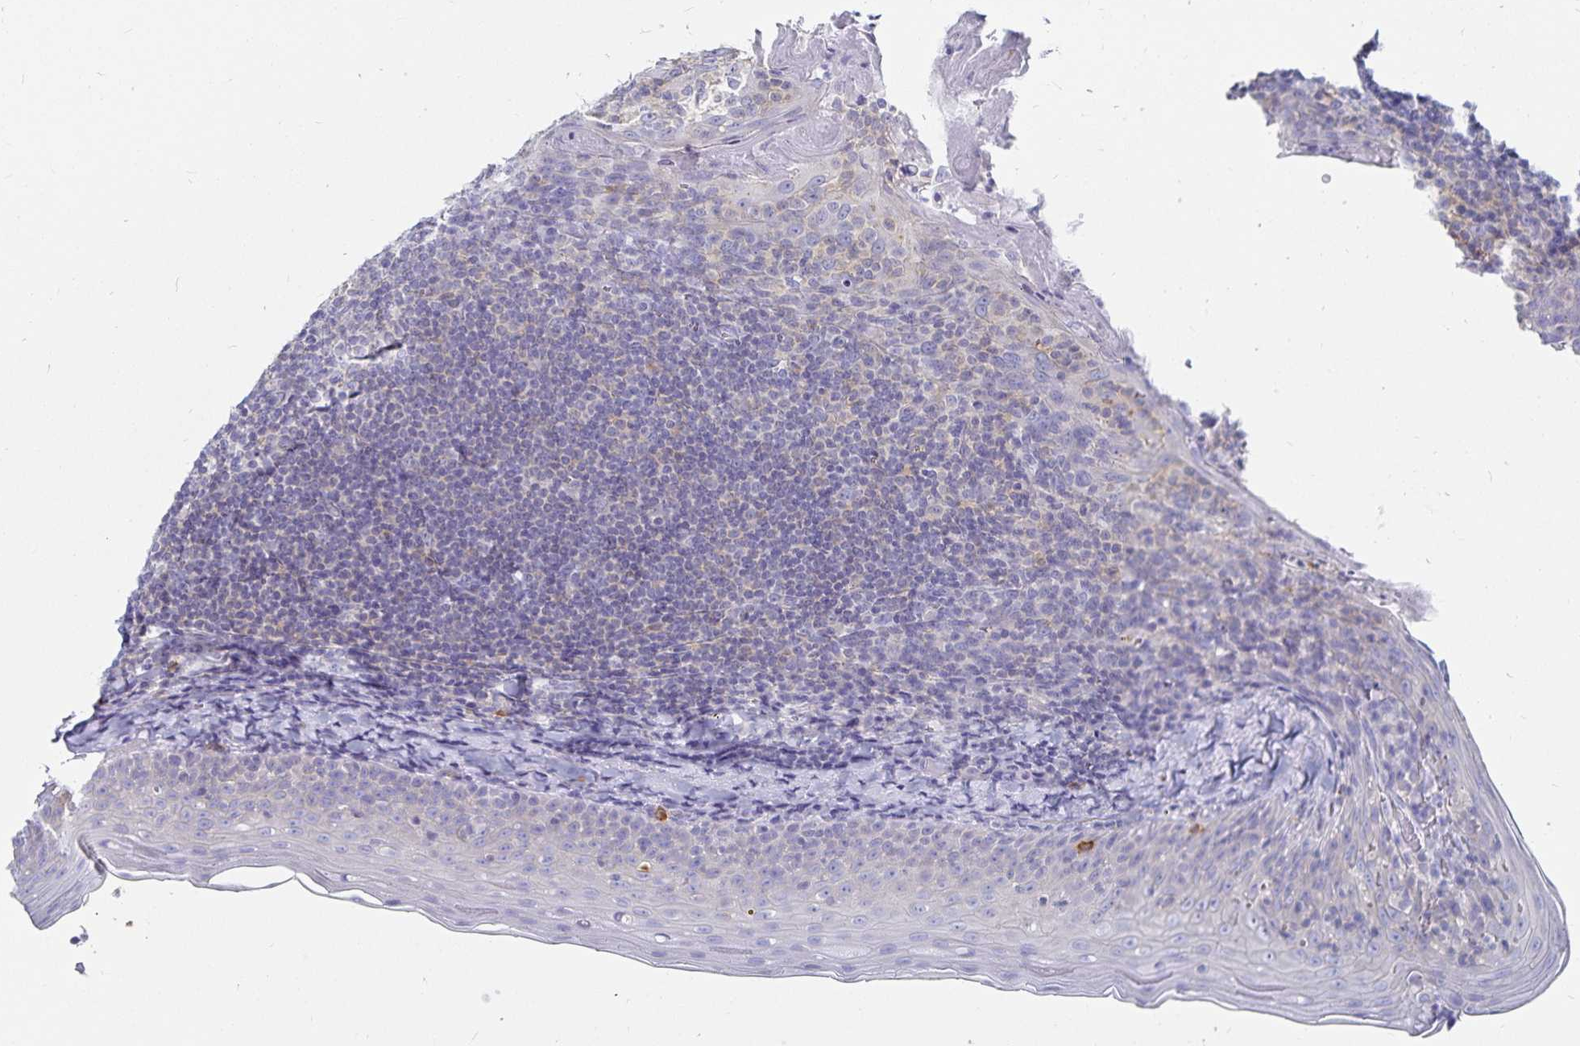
{"staining": {"intensity": "negative", "quantity": "none", "location": "none"}, "tissue": "tonsil", "cell_type": "Germinal center cells", "image_type": "normal", "snomed": [{"axis": "morphology", "description": "Normal tissue, NOS"}, {"axis": "topography", "description": "Tonsil"}], "caption": "IHC image of normal tonsil: tonsil stained with DAB displays no significant protein expression in germinal center cells. Brightfield microscopy of immunohistochemistry (IHC) stained with DAB (3,3'-diaminobenzidine) (brown) and hematoxylin (blue), captured at high magnification.", "gene": "TNIP1", "patient": {"sex": "female", "age": 10}}